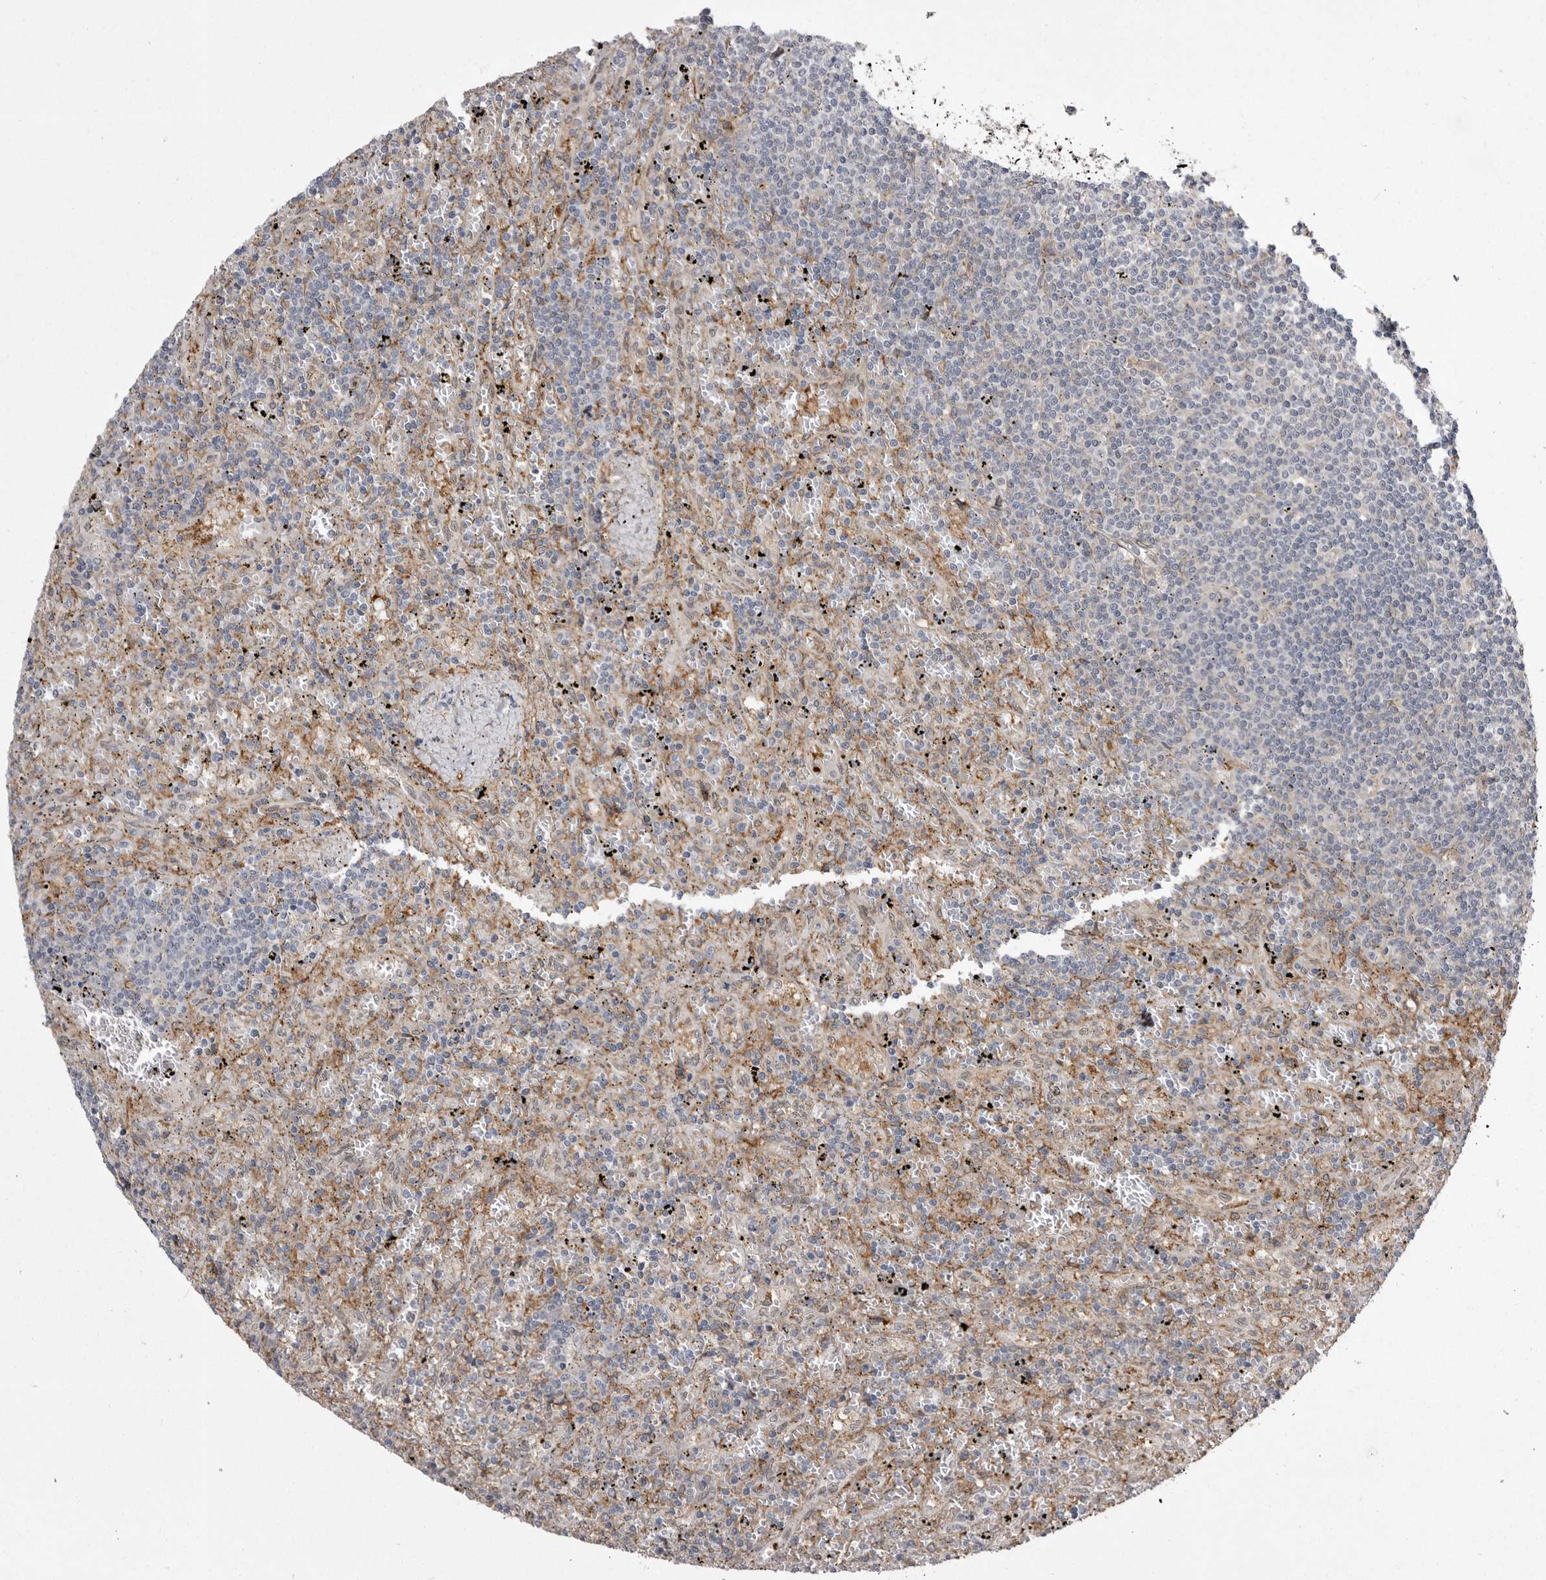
{"staining": {"intensity": "negative", "quantity": "none", "location": "none"}, "tissue": "lymphoma", "cell_type": "Tumor cells", "image_type": "cancer", "snomed": [{"axis": "morphology", "description": "Malignant lymphoma, non-Hodgkin's type, Low grade"}, {"axis": "topography", "description": "Spleen"}], "caption": "Tumor cells are negative for brown protein staining in low-grade malignant lymphoma, non-Hodgkin's type.", "gene": "ABL1", "patient": {"sex": "male", "age": 76}}